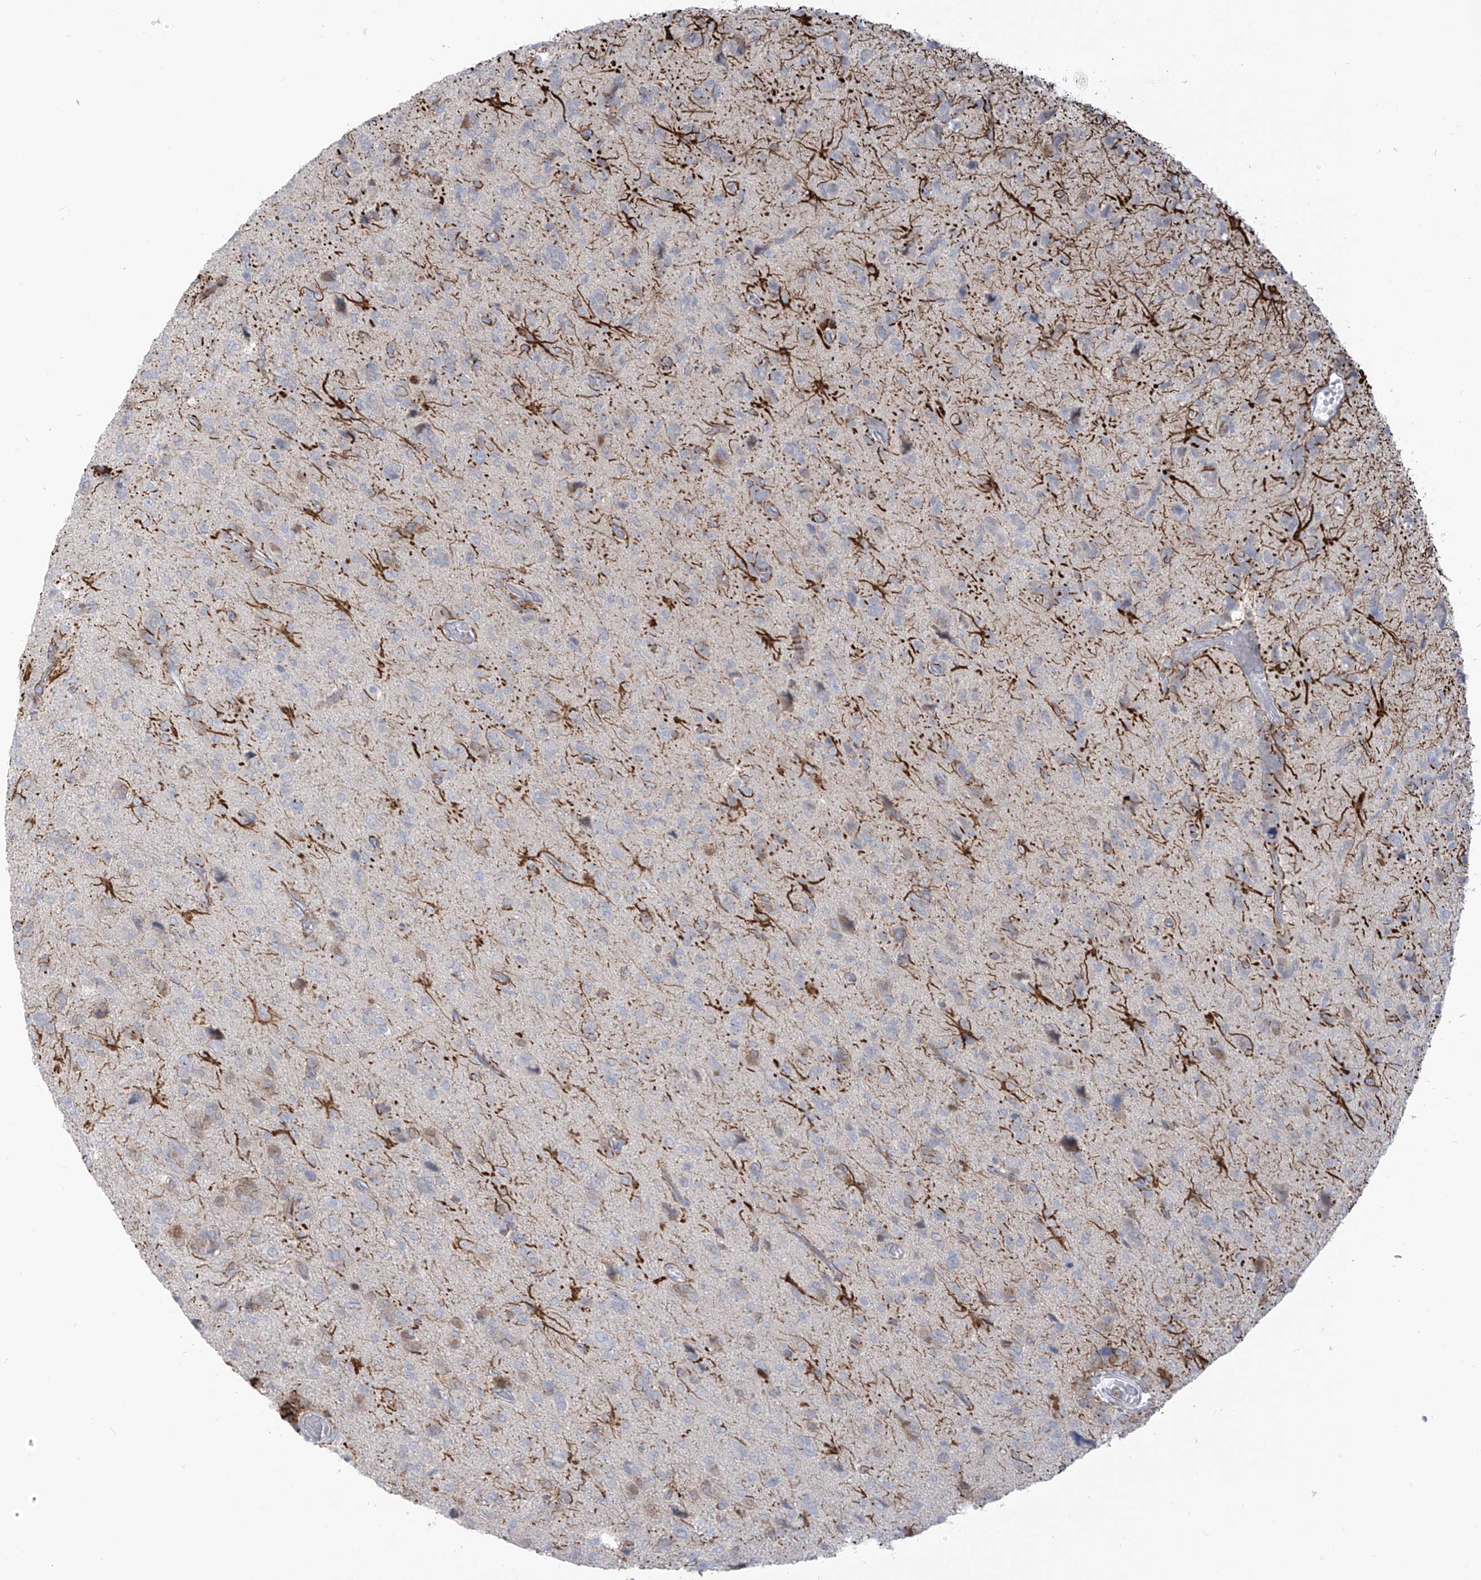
{"staining": {"intensity": "negative", "quantity": "none", "location": "none"}, "tissue": "glioma", "cell_type": "Tumor cells", "image_type": "cancer", "snomed": [{"axis": "morphology", "description": "Glioma, malignant, High grade"}, {"axis": "topography", "description": "Brain"}], "caption": "The immunohistochemistry (IHC) image has no significant staining in tumor cells of glioma tissue.", "gene": "NOTO", "patient": {"sex": "female", "age": 59}}